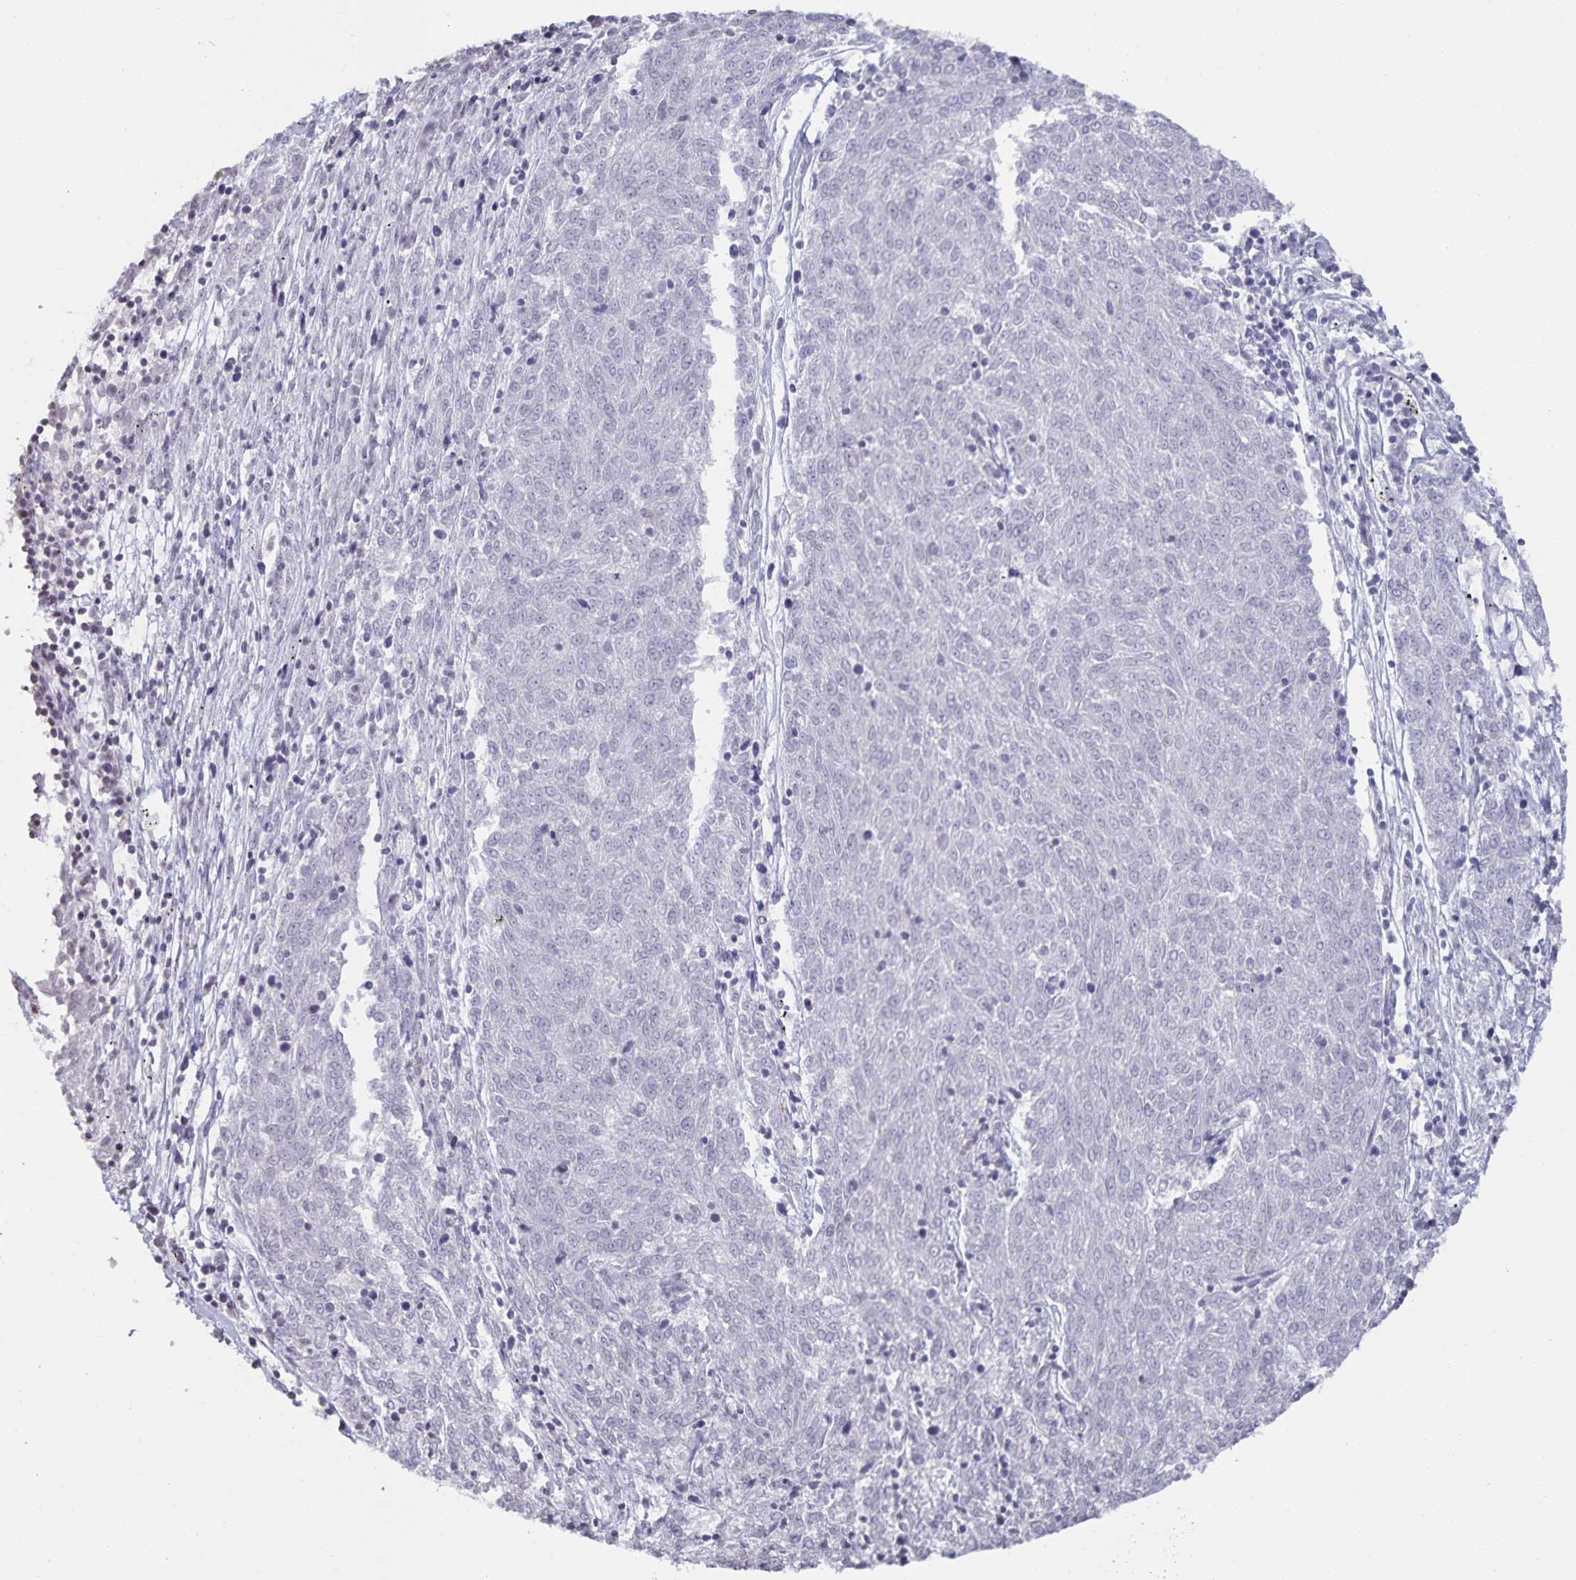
{"staining": {"intensity": "negative", "quantity": "none", "location": "none"}, "tissue": "melanoma", "cell_type": "Tumor cells", "image_type": "cancer", "snomed": [{"axis": "morphology", "description": "Malignant melanoma, NOS"}, {"axis": "topography", "description": "Skin"}], "caption": "The histopathology image exhibits no significant positivity in tumor cells of melanoma.", "gene": "AQP4", "patient": {"sex": "female", "age": 72}}